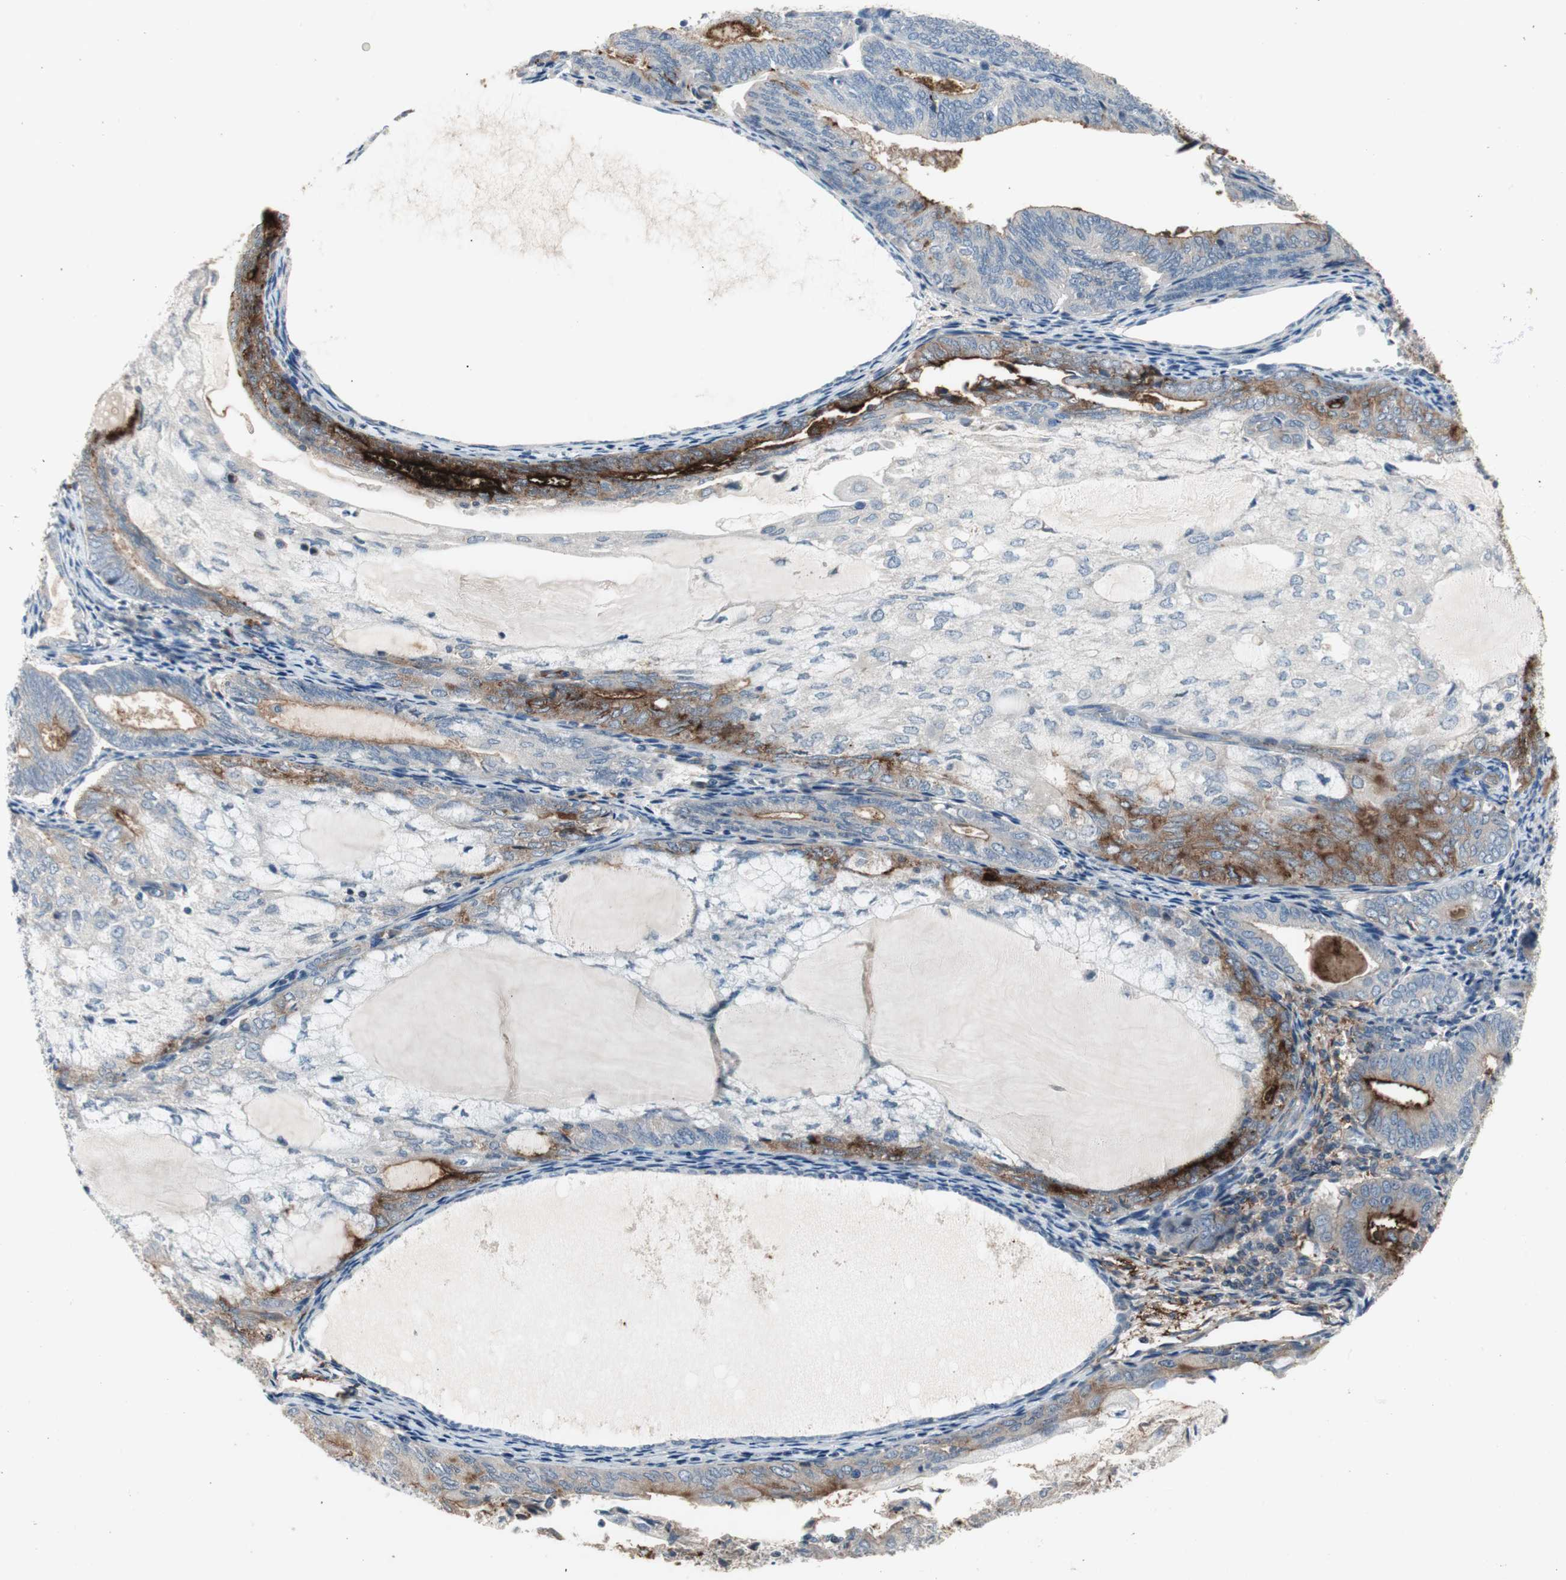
{"staining": {"intensity": "strong", "quantity": "<25%", "location": "cytoplasmic/membranous"}, "tissue": "endometrial cancer", "cell_type": "Tumor cells", "image_type": "cancer", "snomed": [{"axis": "morphology", "description": "Adenocarcinoma, NOS"}, {"axis": "topography", "description": "Endometrium"}], "caption": "IHC (DAB (3,3'-diaminobenzidine)) staining of endometrial cancer (adenocarcinoma) exhibits strong cytoplasmic/membranous protein staining in approximately <25% of tumor cells.", "gene": "ALPL", "patient": {"sex": "female", "age": 81}}